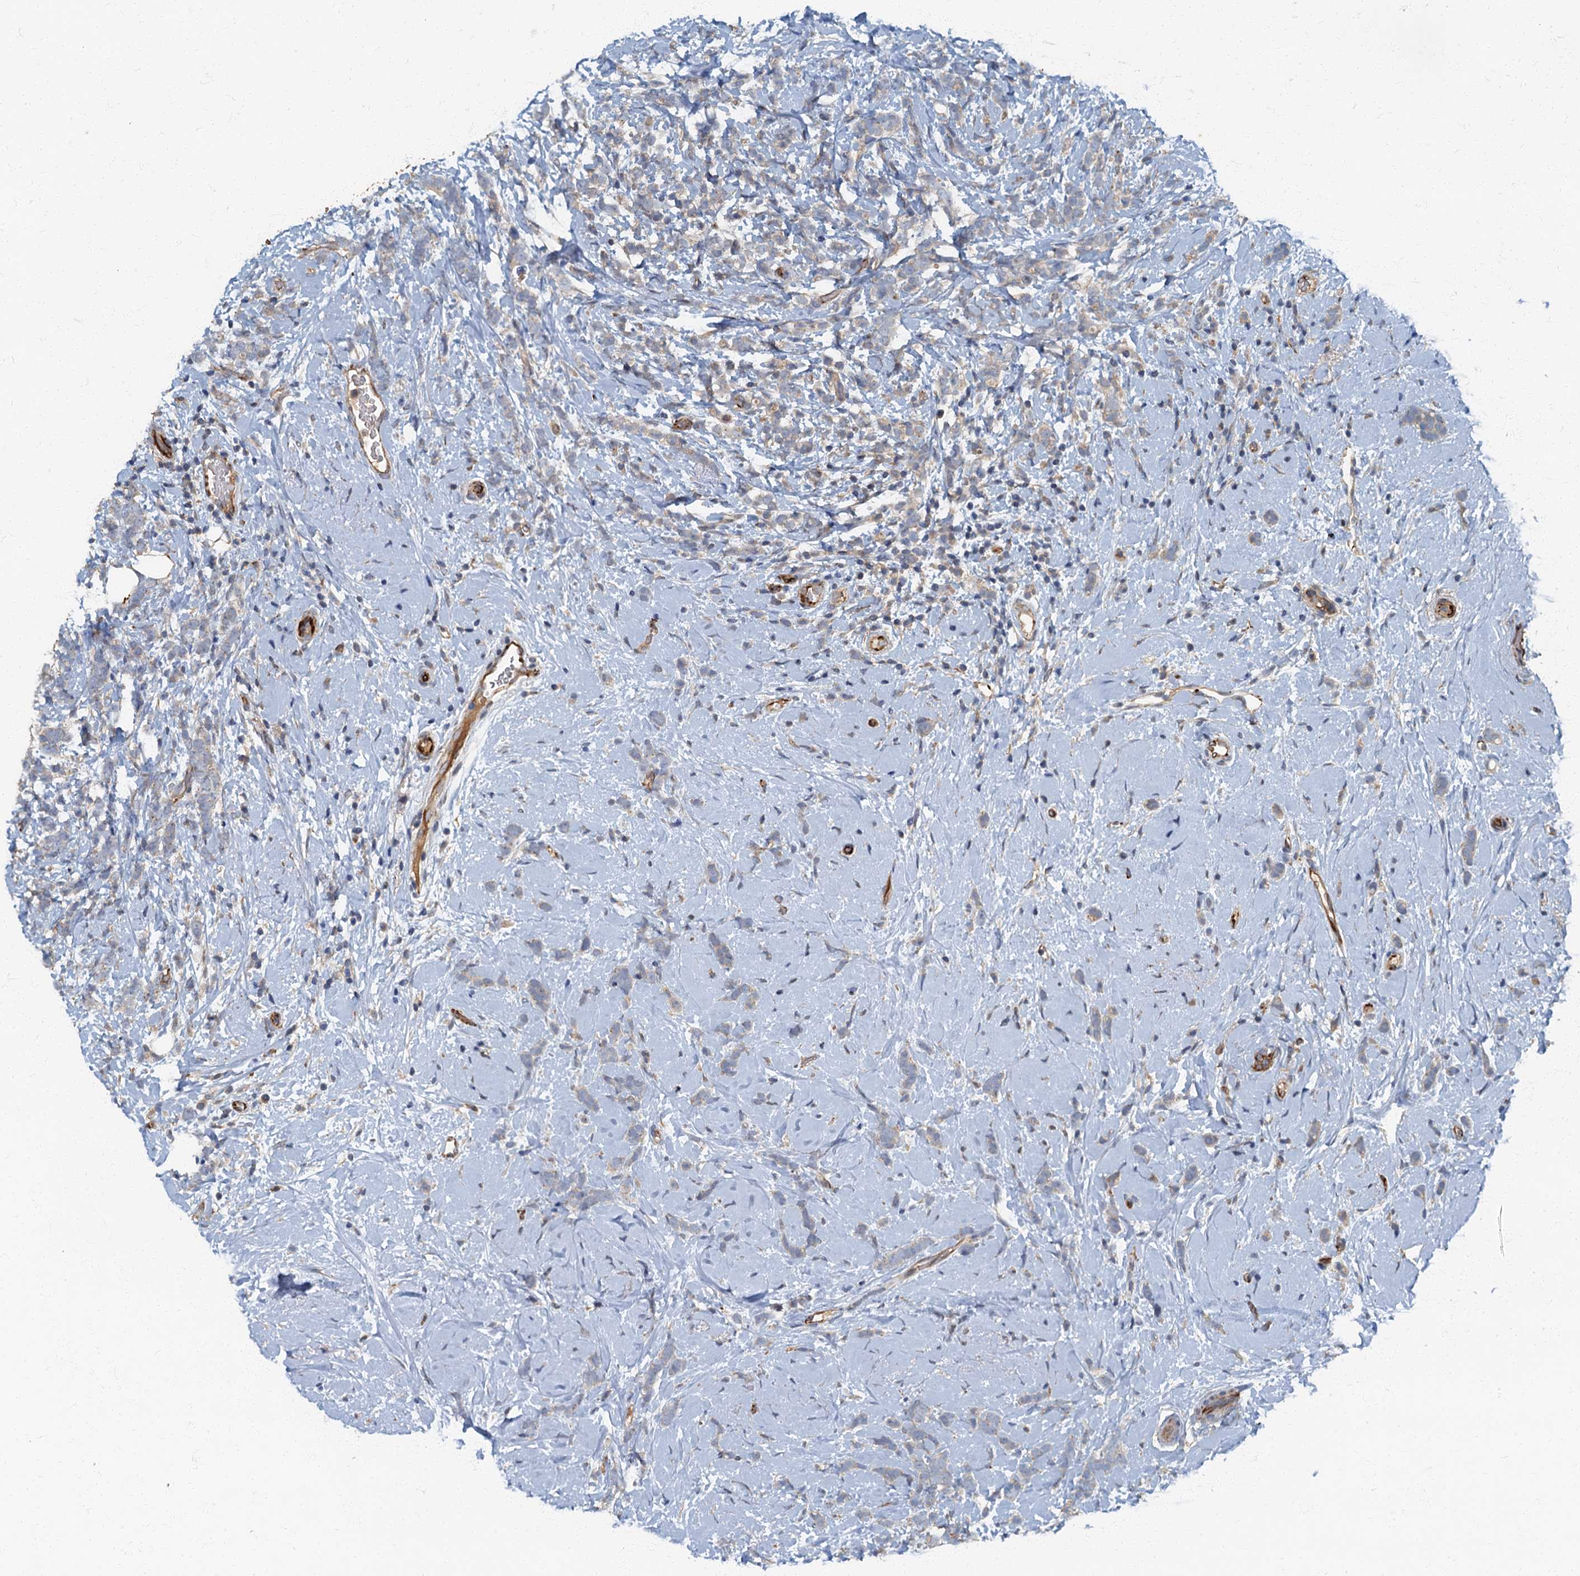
{"staining": {"intensity": "negative", "quantity": "none", "location": "none"}, "tissue": "breast cancer", "cell_type": "Tumor cells", "image_type": "cancer", "snomed": [{"axis": "morphology", "description": "Lobular carcinoma"}, {"axis": "topography", "description": "Breast"}], "caption": "Micrograph shows no significant protein expression in tumor cells of breast cancer.", "gene": "ARL11", "patient": {"sex": "female", "age": 58}}